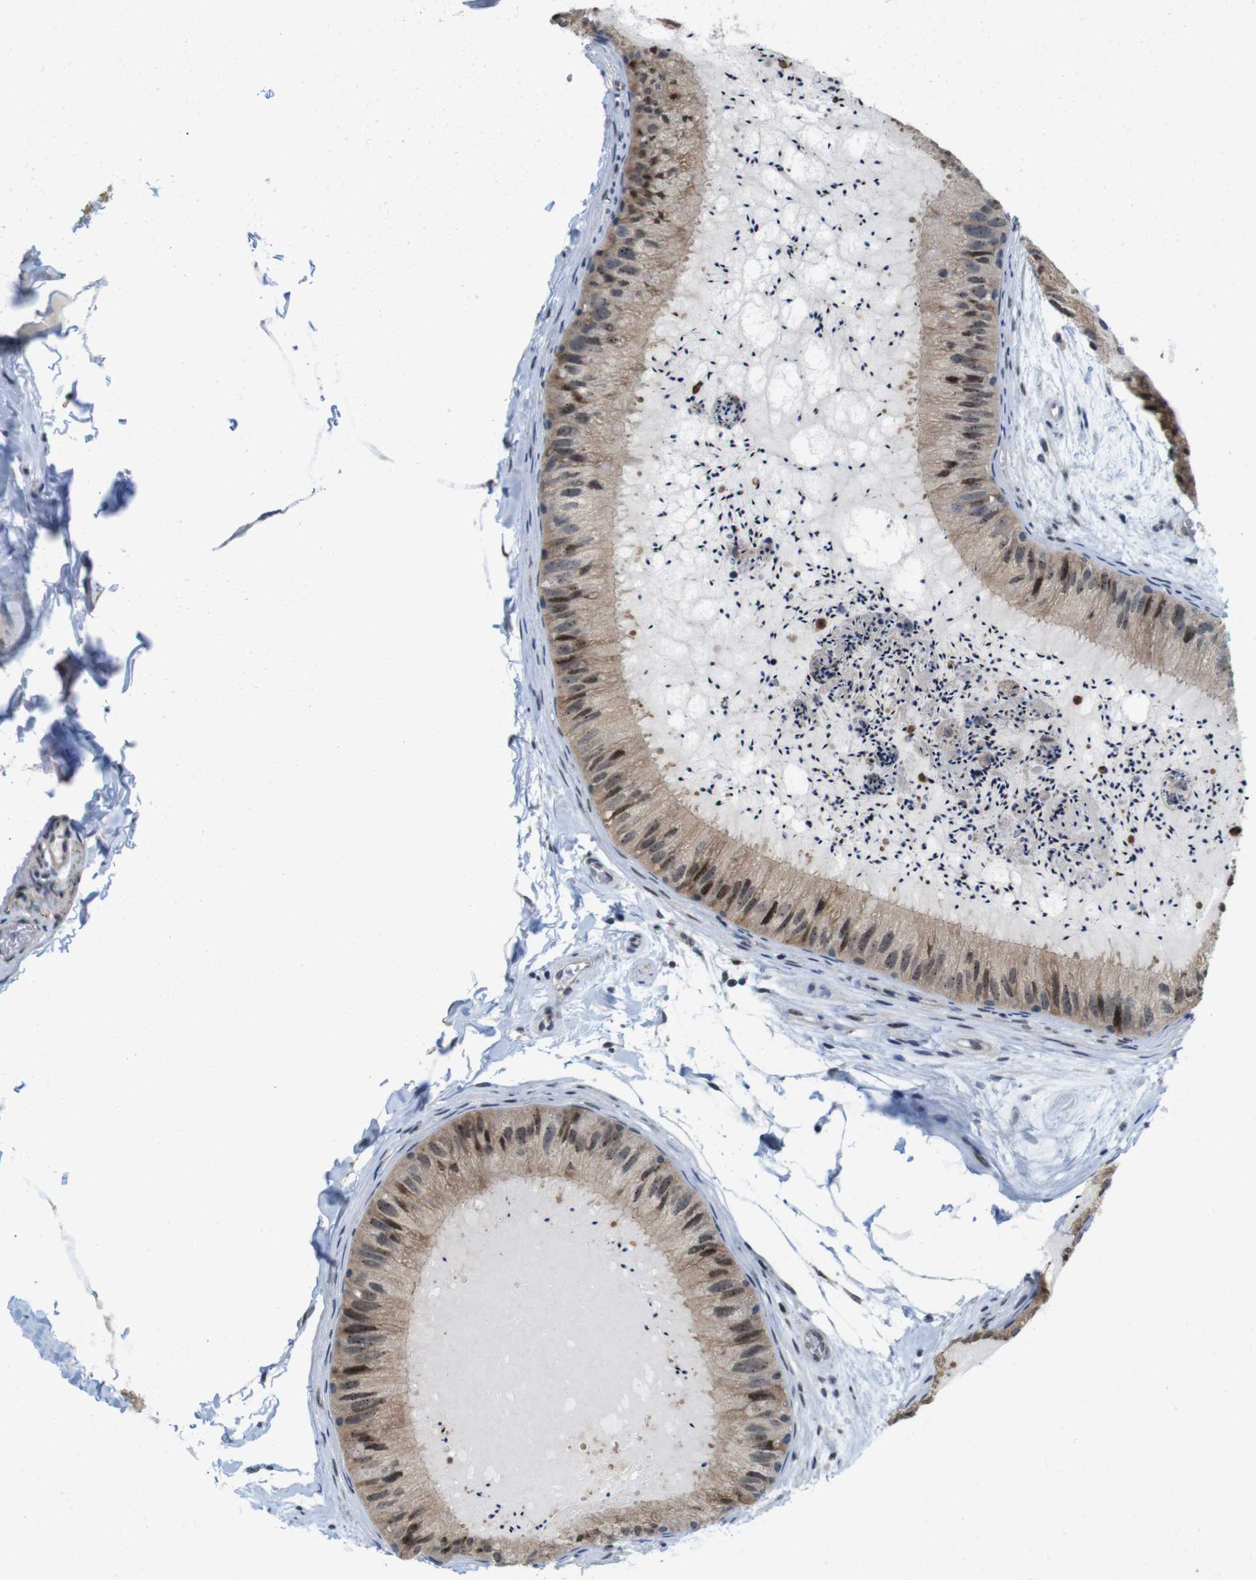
{"staining": {"intensity": "moderate", "quantity": ">75%", "location": "cytoplasmic/membranous,nuclear"}, "tissue": "epididymis", "cell_type": "Glandular cells", "image_type": "normal", "snomed": [{"axis": "morphology", "description": "Normal tissue, NOS"}, {"axis": "topography", "description": "Epididymis"}], "caption": "Immunohistochemical staining of normal epididymis exhibits >75% levels of moderate cytoplasmic/membranous,nuclear protein positivity in about >75% of glandular cells.", "gene": "PNMA8A", "patient": {"sex": "male", "age": 31}}